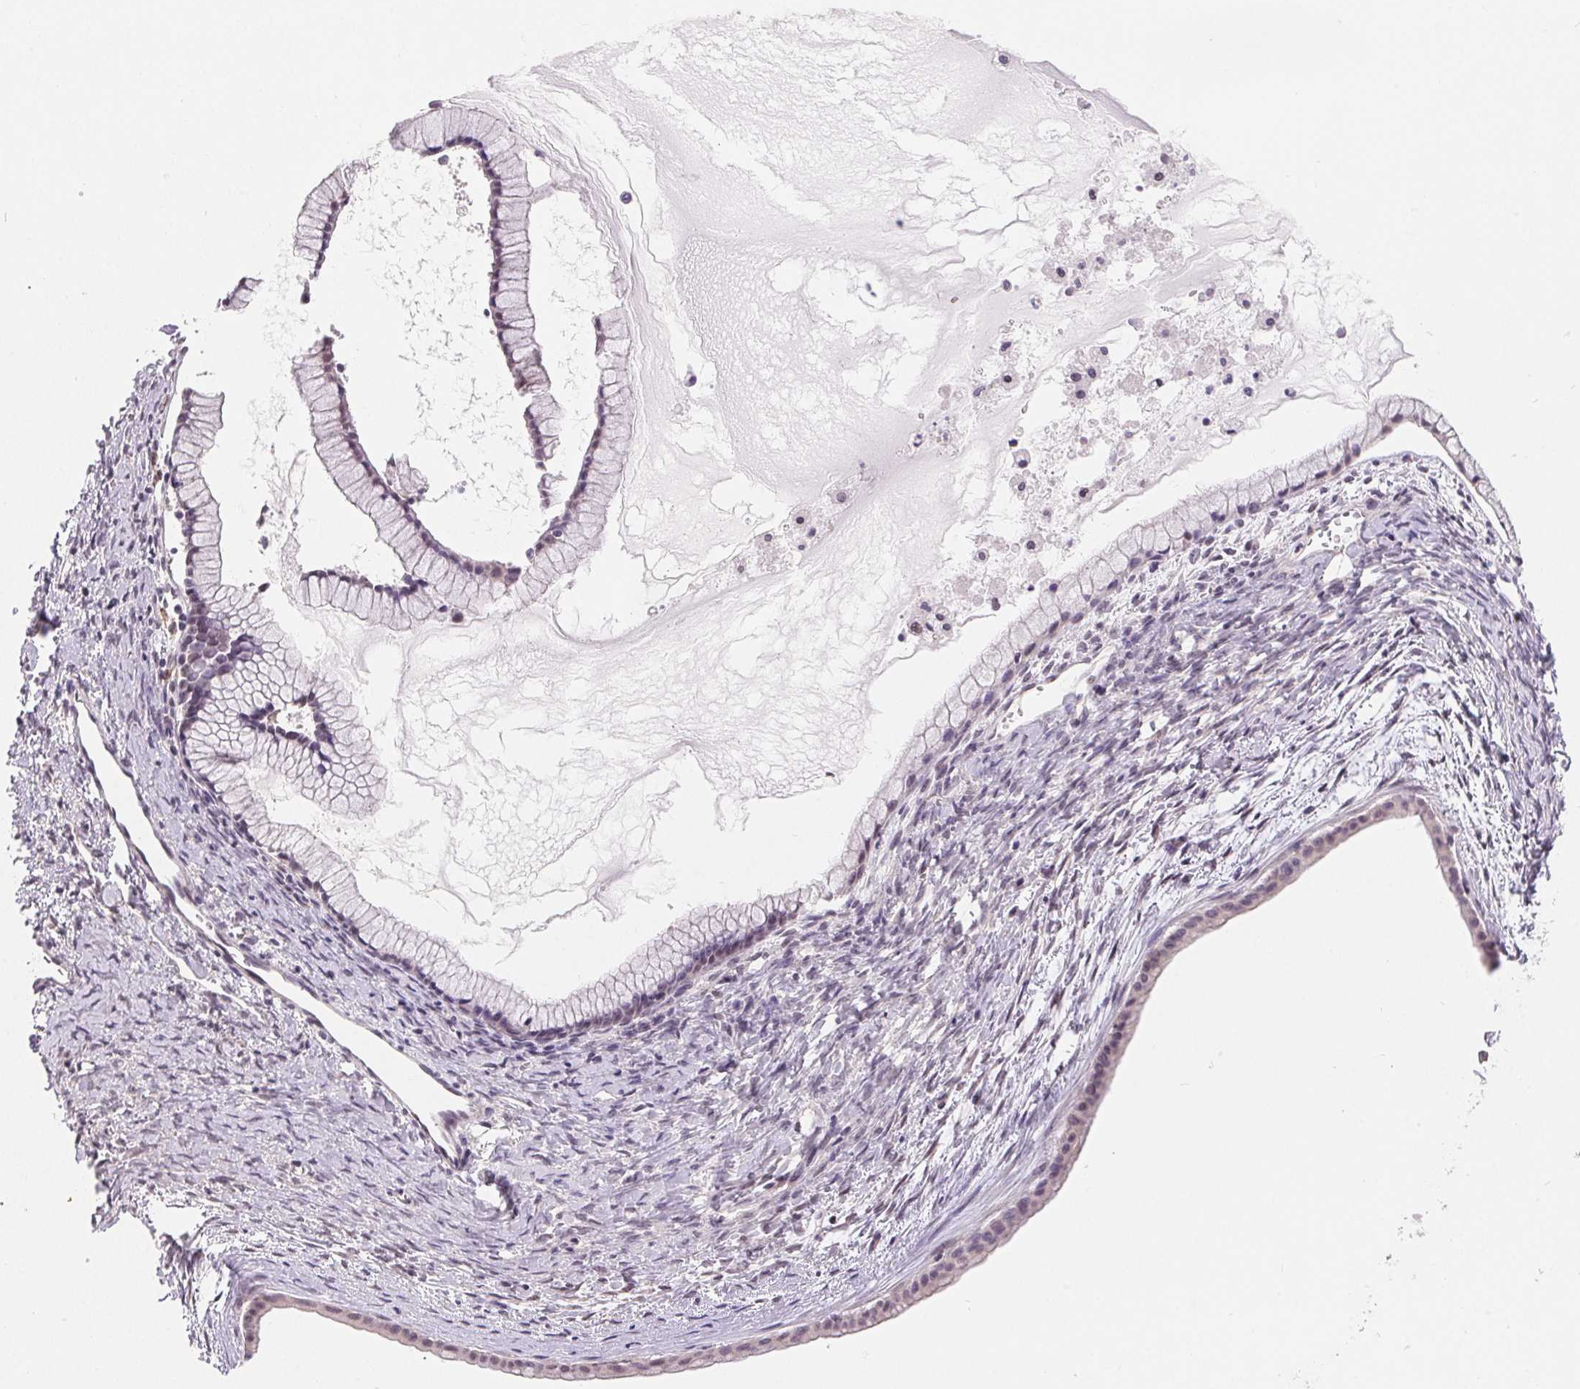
{"staining": {"intensity": "weak", "quantity": "25%-75%", "location": "nuclear"}, "tissue": "ovarian cancer", "cell_type": "Tumor cells", "image_type": "cancer", "snomed": [{"axis": "morphology", "description": "Cystadenocarcinoma, mucinous, NOS"}, {"axis": "topography", "description": "Ovary"}], "caption": "Tumor cells reveal weak nuclear positivity in approximately 25%-75% of cells in mucinous cystadenocarcinoma (ovarian).", "gene": "LCA5L", "patient": {"sex": "female", "age": 41}}